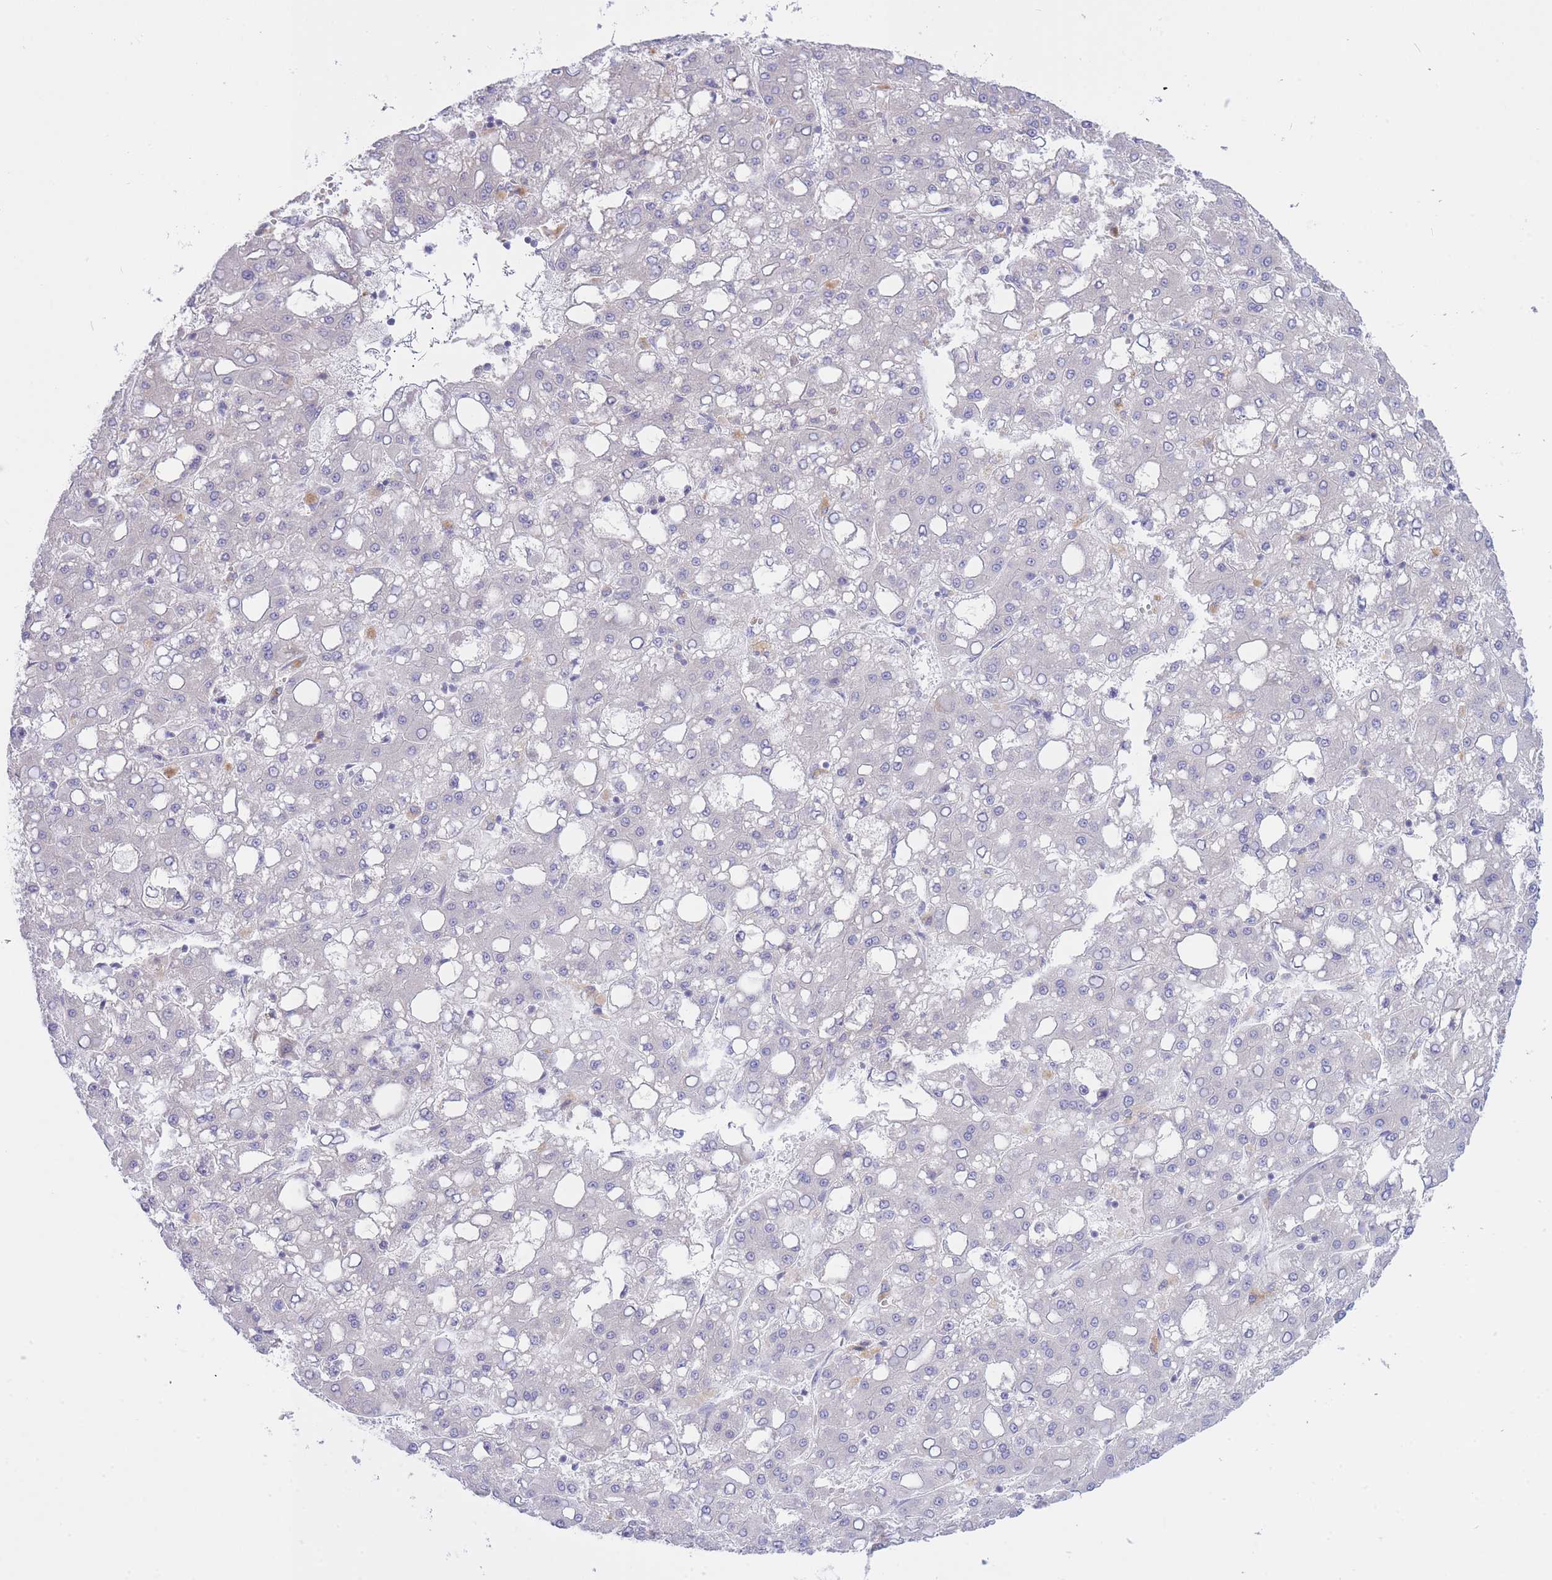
{"staining": {"intensity": "negative", "quantity": "none", "location": "none"}, "tissue": "liver cancer", "cell_type": "Tumor cells", "image_type": "cancer", "snomed": [{"axis": "morphology", "description": "Carcinoma, Hepatocellular, NOS"}, {"axis": "topography", "description": "Liver"}], "caption": "Tumor cells show no significant protein positivity in hepatocellular carcinoma (liver). (DAB immunohistochemistry (IHC), high magnification).", "gene": "NANP", "patient": {"sex": "male", "age": 65}}